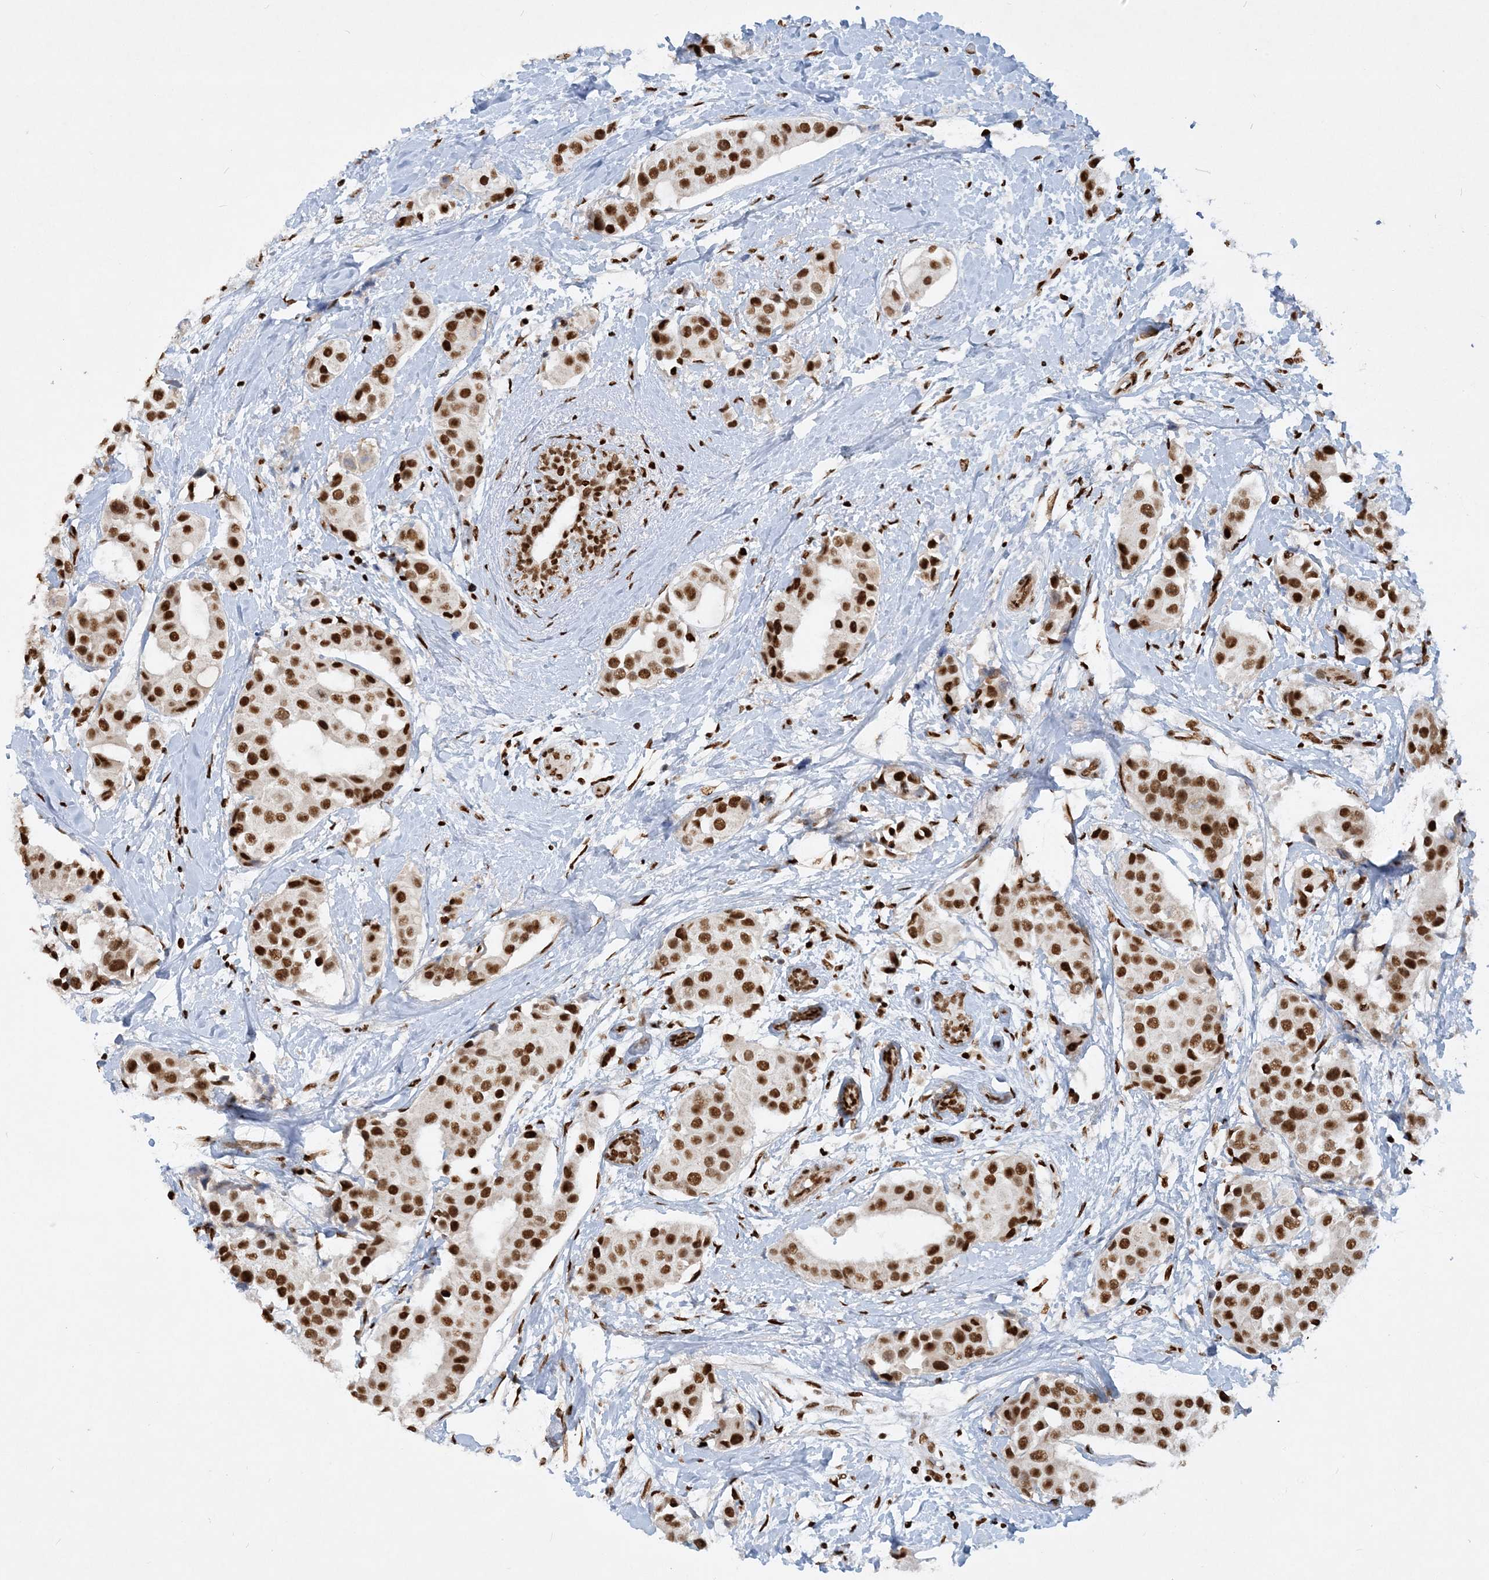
{"staining": {"intensity": "strong", "quantity": ">75%", "location": "nuclear"}, "tissue": "breast cancer", "cell_type": "Tumor cells", "image_type": "cancer", "snomed": [{"axis": "morphology", "description": "Normal tissue, NOS"}, {"axis": "morphology", "description": "Duct carcinoma"}, {"axis": "topography", "description": "Breast"}], "caption": "Immunohistochemistry (IHC) (DAB) staining of infiltrating ductal carcinoma (breast) displays strong nuclear protein positivity in approximately >75% of tumor cells. Using DAB (brown) and hematoxylin (blue) stains, captured at high magnification using brightfield microscopy.", "gene": "DELE1", "patient": {"sex": "female", "age": 39}}